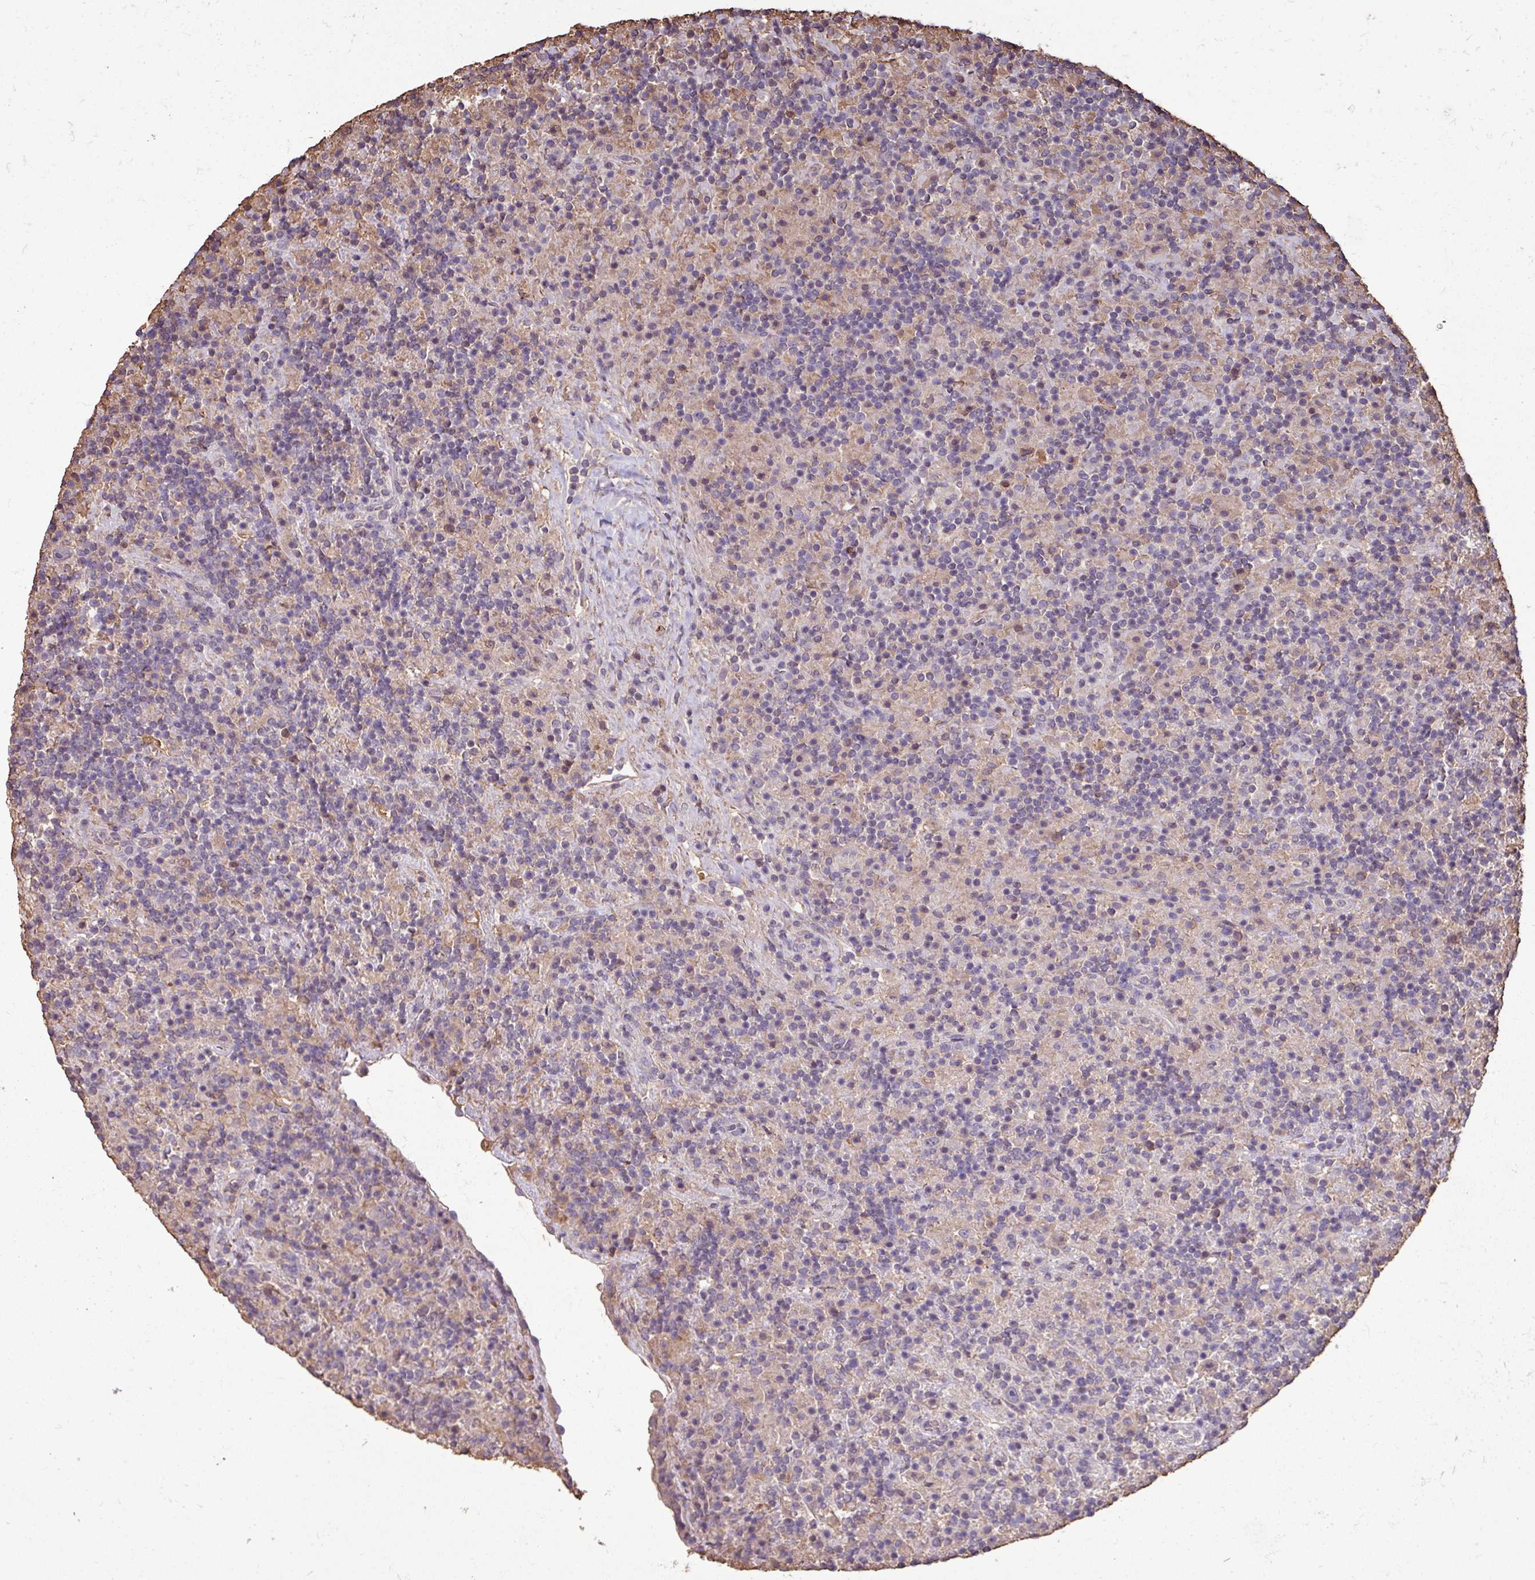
{"staining": {"intensity": "negative", "quantity": "none", "location": "none"}, "tissue": "lymphoma", "cell_type": "Tumor cells", "image_type": "cancer", "snomed": [{"axis": "morphology", "description": "Hodgkin's disease, NOS"}, {"axis": "topography", "description": "Lymph node"}], "caption": "This is an immunohistochemistry (IHC) image of lymphoma. There is no positivity in tumor cells.", "gene": "CAMK2B", "patient": {"sex": "male", "age": 70}}